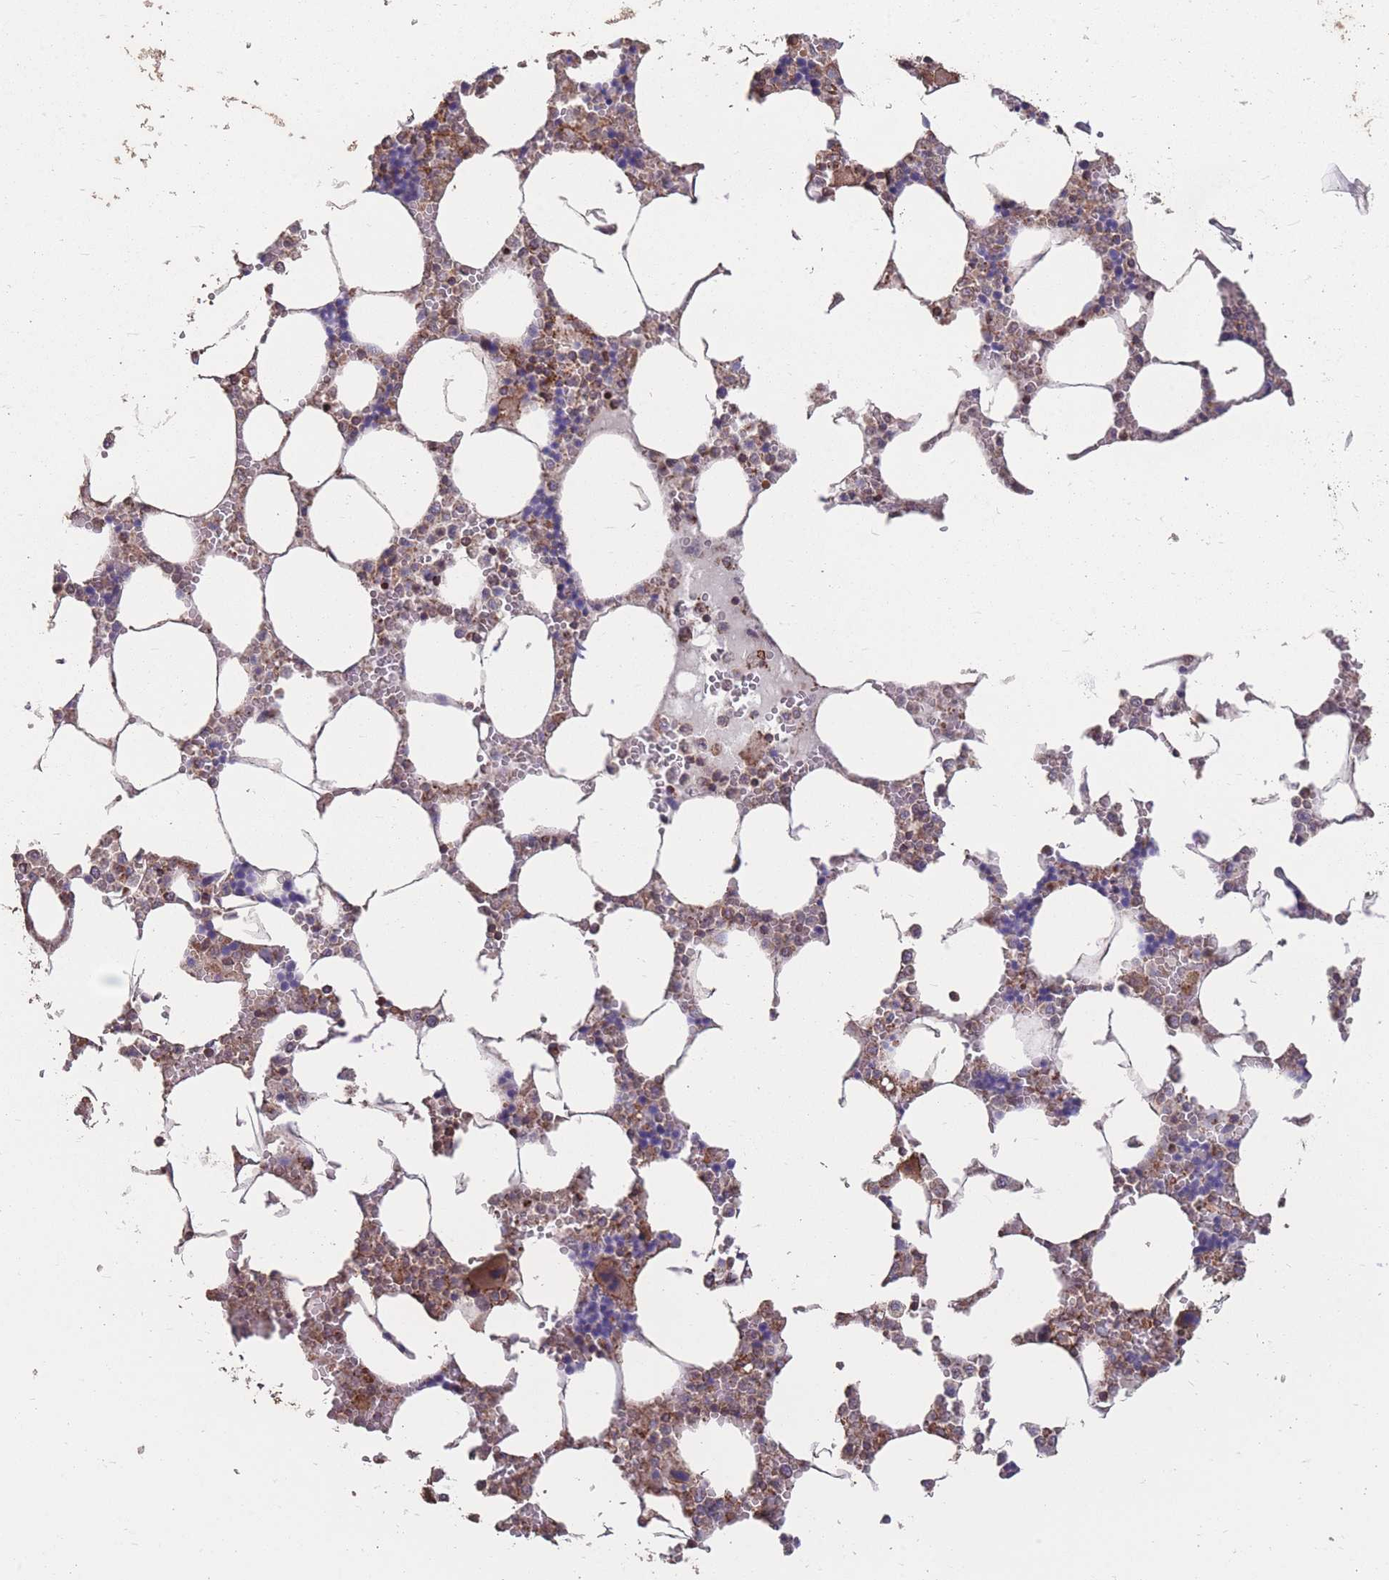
{"staining": {"intensity": "moderate", "quantity": ">75%", "location": "cytoplasmic/membranous"}, "tissue": "bone marrow", "cell_type": "Hematopoietic cells", "image_type": "normal", "snomed": [{"axis": "morphology", "description": "Normal tissue, NOS"}, {"axis": "topography", "description": "Bone marrow"}], "caption": "The image exhibits immunohistochemical staining of unremarkable bone marrow. There is moderate cytoplasmic/membranous positivity is appreciated in approximately >75% of hematopoietic cells. The protein of interest is shown in brown color, while the nuclei are stained blue.", "gene": "NUDT21", "patient": {"sex": "male", "age": 64}}